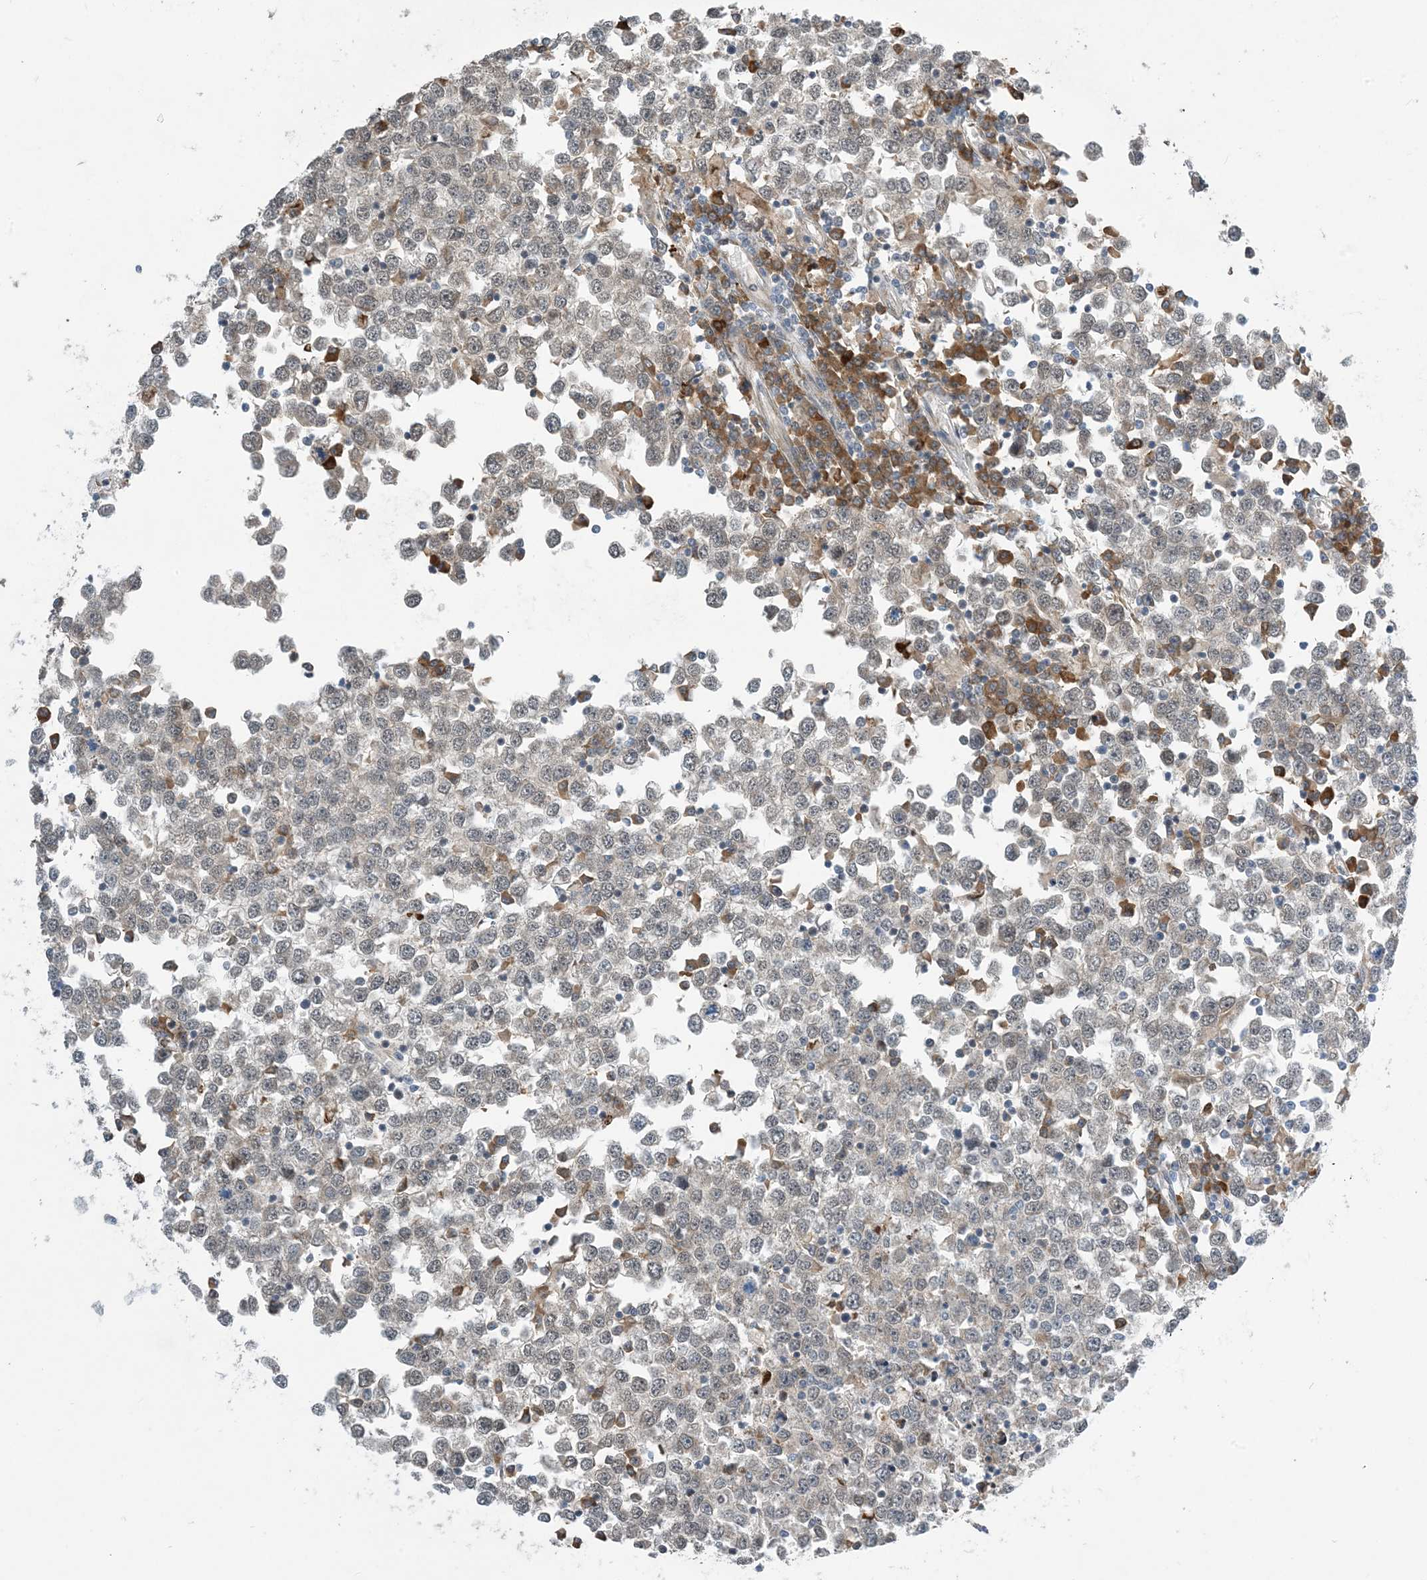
{"staining": {"intensity": "weak", "quantity": "<25%", "location": "cytoplasmic/membranous"}, "tissue": "testis cancer", "cell_type": "Tumor cells", "image_type": "cancer", "snomed": [{"axis": "morphology", "description": "Seminoma, NOS"}, {"axis": "topography", "description": "Testis"}], "caption": "This is an IHC image of testis cancer. There is no positivity in tumor cells.", "gene": "PHOSPHO2", "patient": {"sex": "male", "age": 65}}